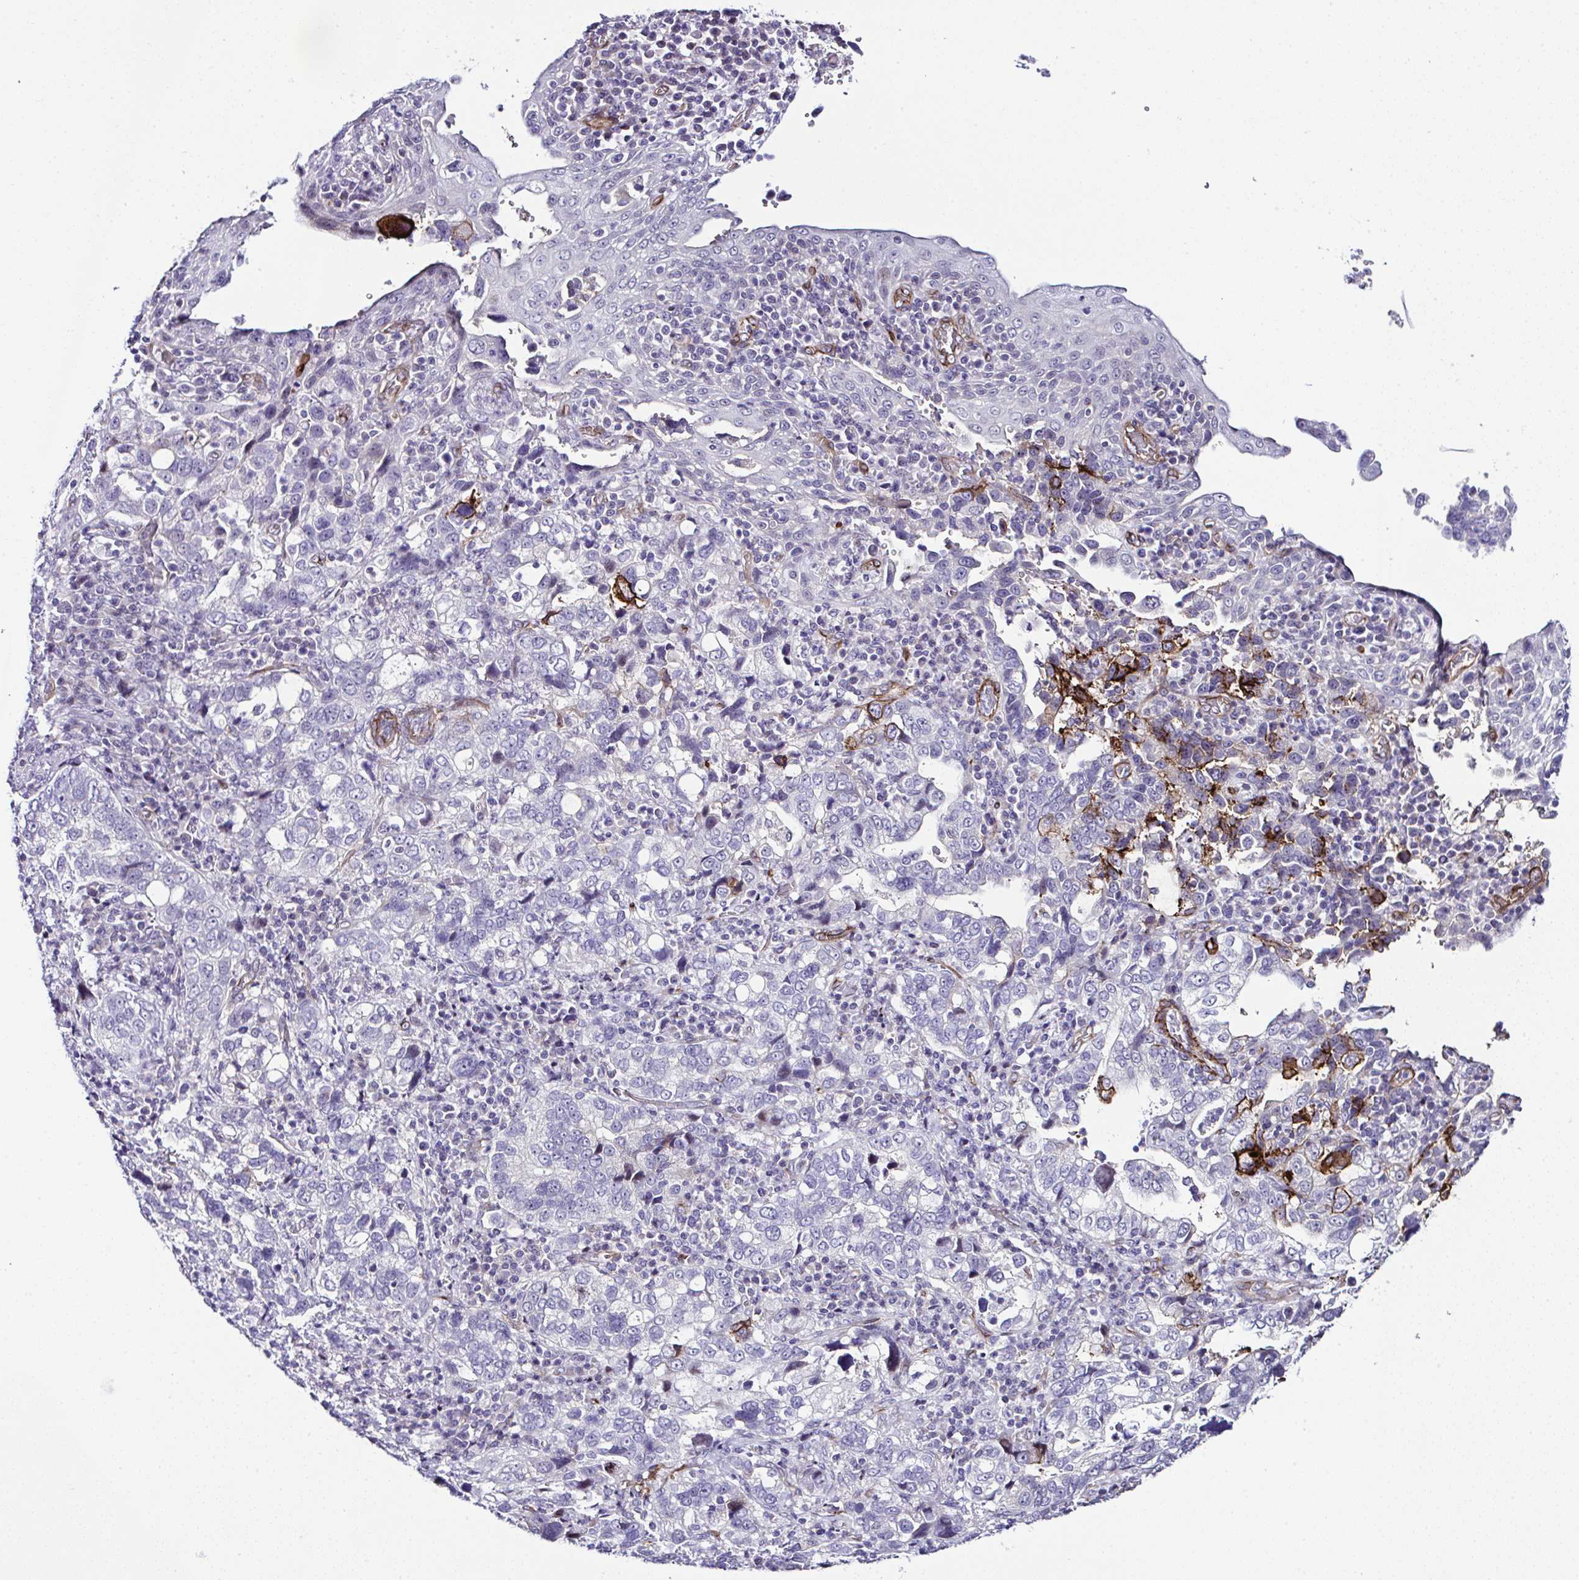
{"staining": {"intensity": "strong", "quantity": "<25%", "location": "cytoplasmic/membranous"}, "tissue": "stomach cancer", "cell_type": "Tumor cells", "image_type": "cancer", "snomed": [{"axis": "morphology", "description": "Adenocarcinoma, NOS"}, {"axis": "topography", "description": "Stomach, upper"}], "caption": "Tumor cells demonstrate medium levels of strong cytoplasmic/membranous positivity in approximately <25% of cells in stomach cancer.", "gene": "FBXO34", "patient": {"sex": "female", "age": 81}}